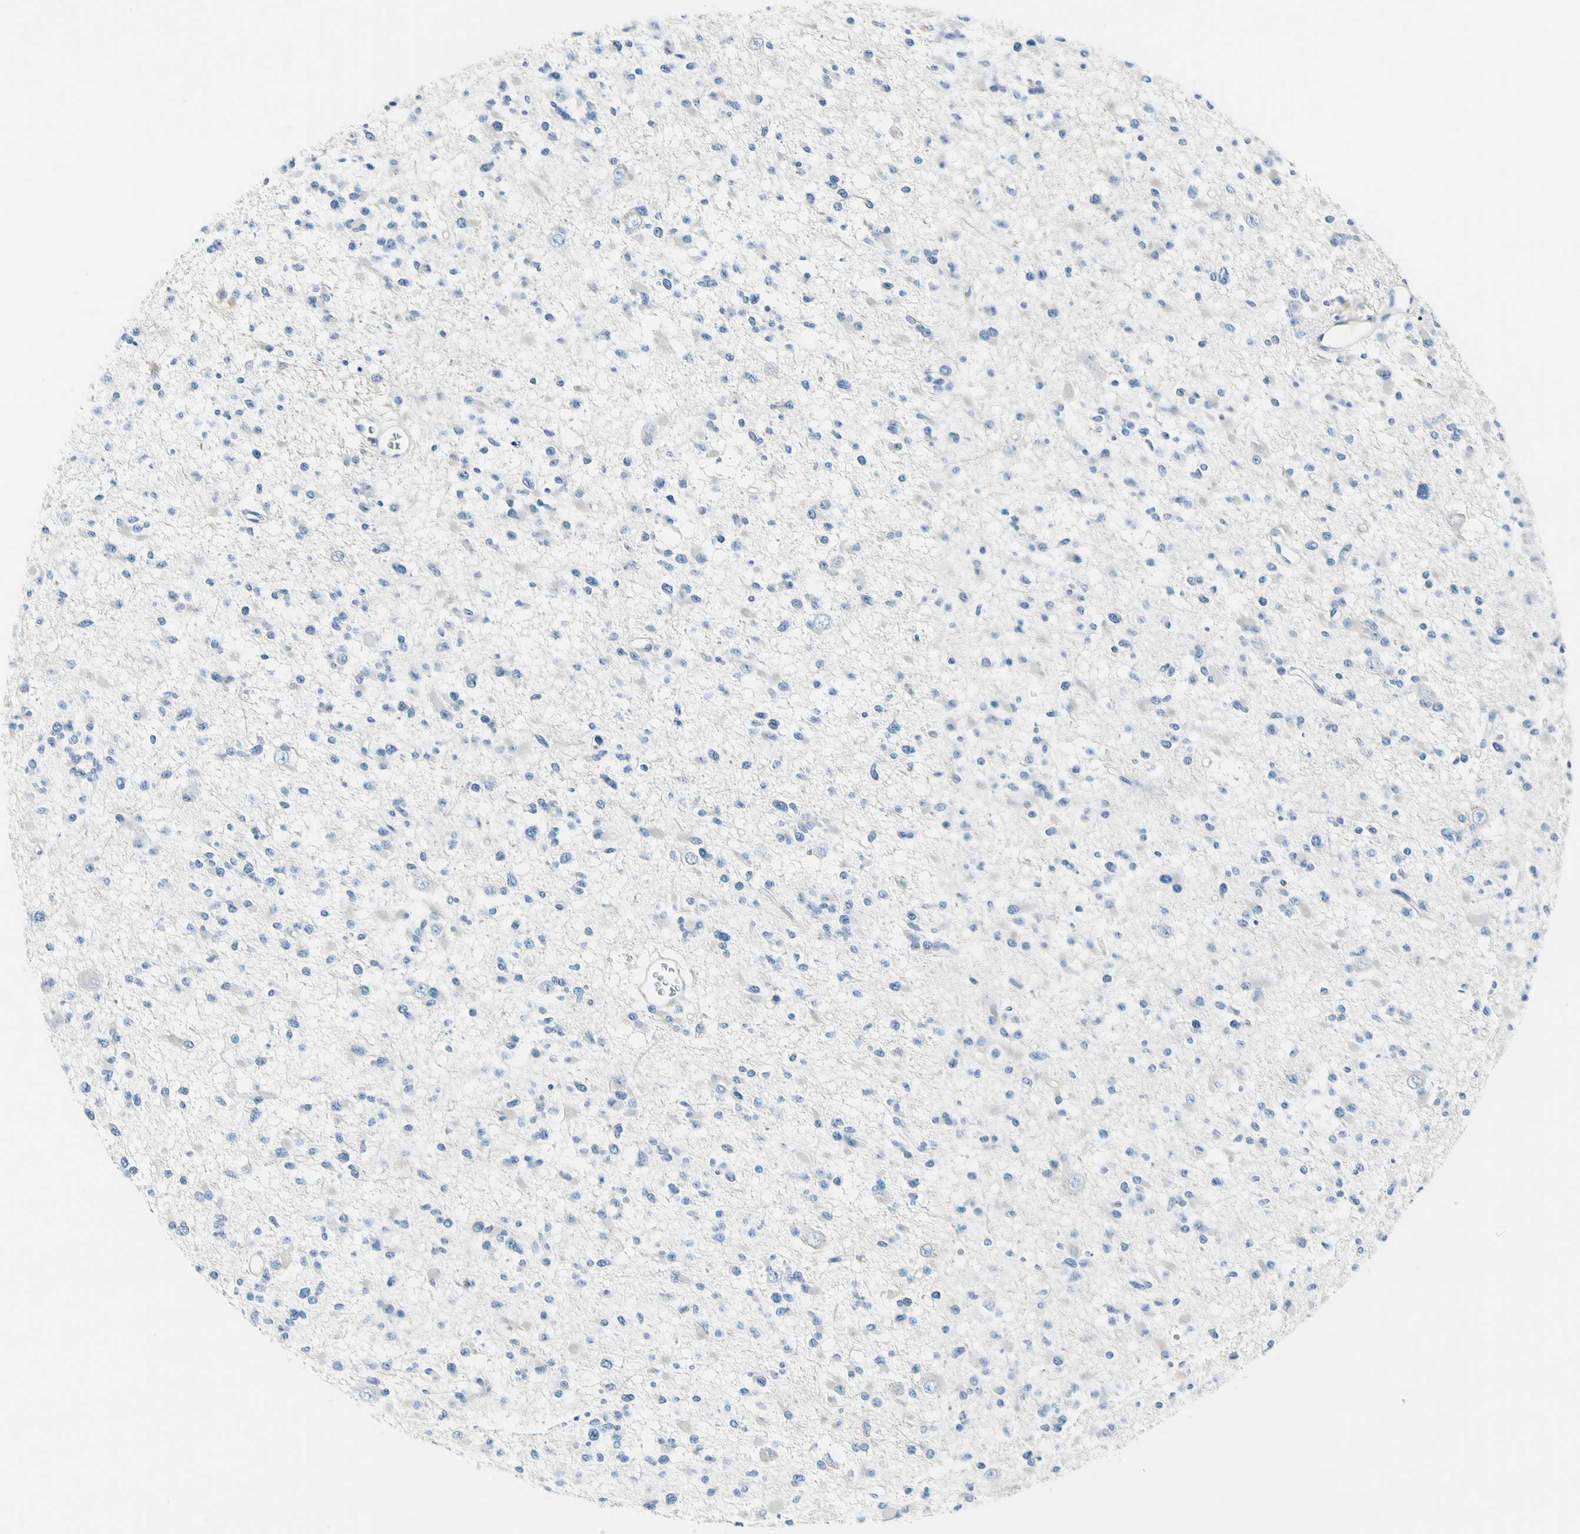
{"staining": {"intensity": "negative", "quantity": "none", "location": "none"}, "tissue": "glioma", "cell_type": "Tumor cells", "image_type": "cancer", "snomed": [{"axis": "morphology", "description": "Glioma, malignant, Low grade"}, {"axis": "topography", "description": "Brain"}], "caption": "This image is of malignant glioma (low-grade) stained with IHC to label a protein in brown with the nuclei are counter-stained blue. There is no staining in tumor cells. (Stains: DAB (3,3'-diaminobenzidine) immunohistochemistry with hematoxylin counter stain, Microscopy: brightfield microscopy at high magnification).", "gene": "COL6A3", "patient": {"sex": "female", "age": 22}}